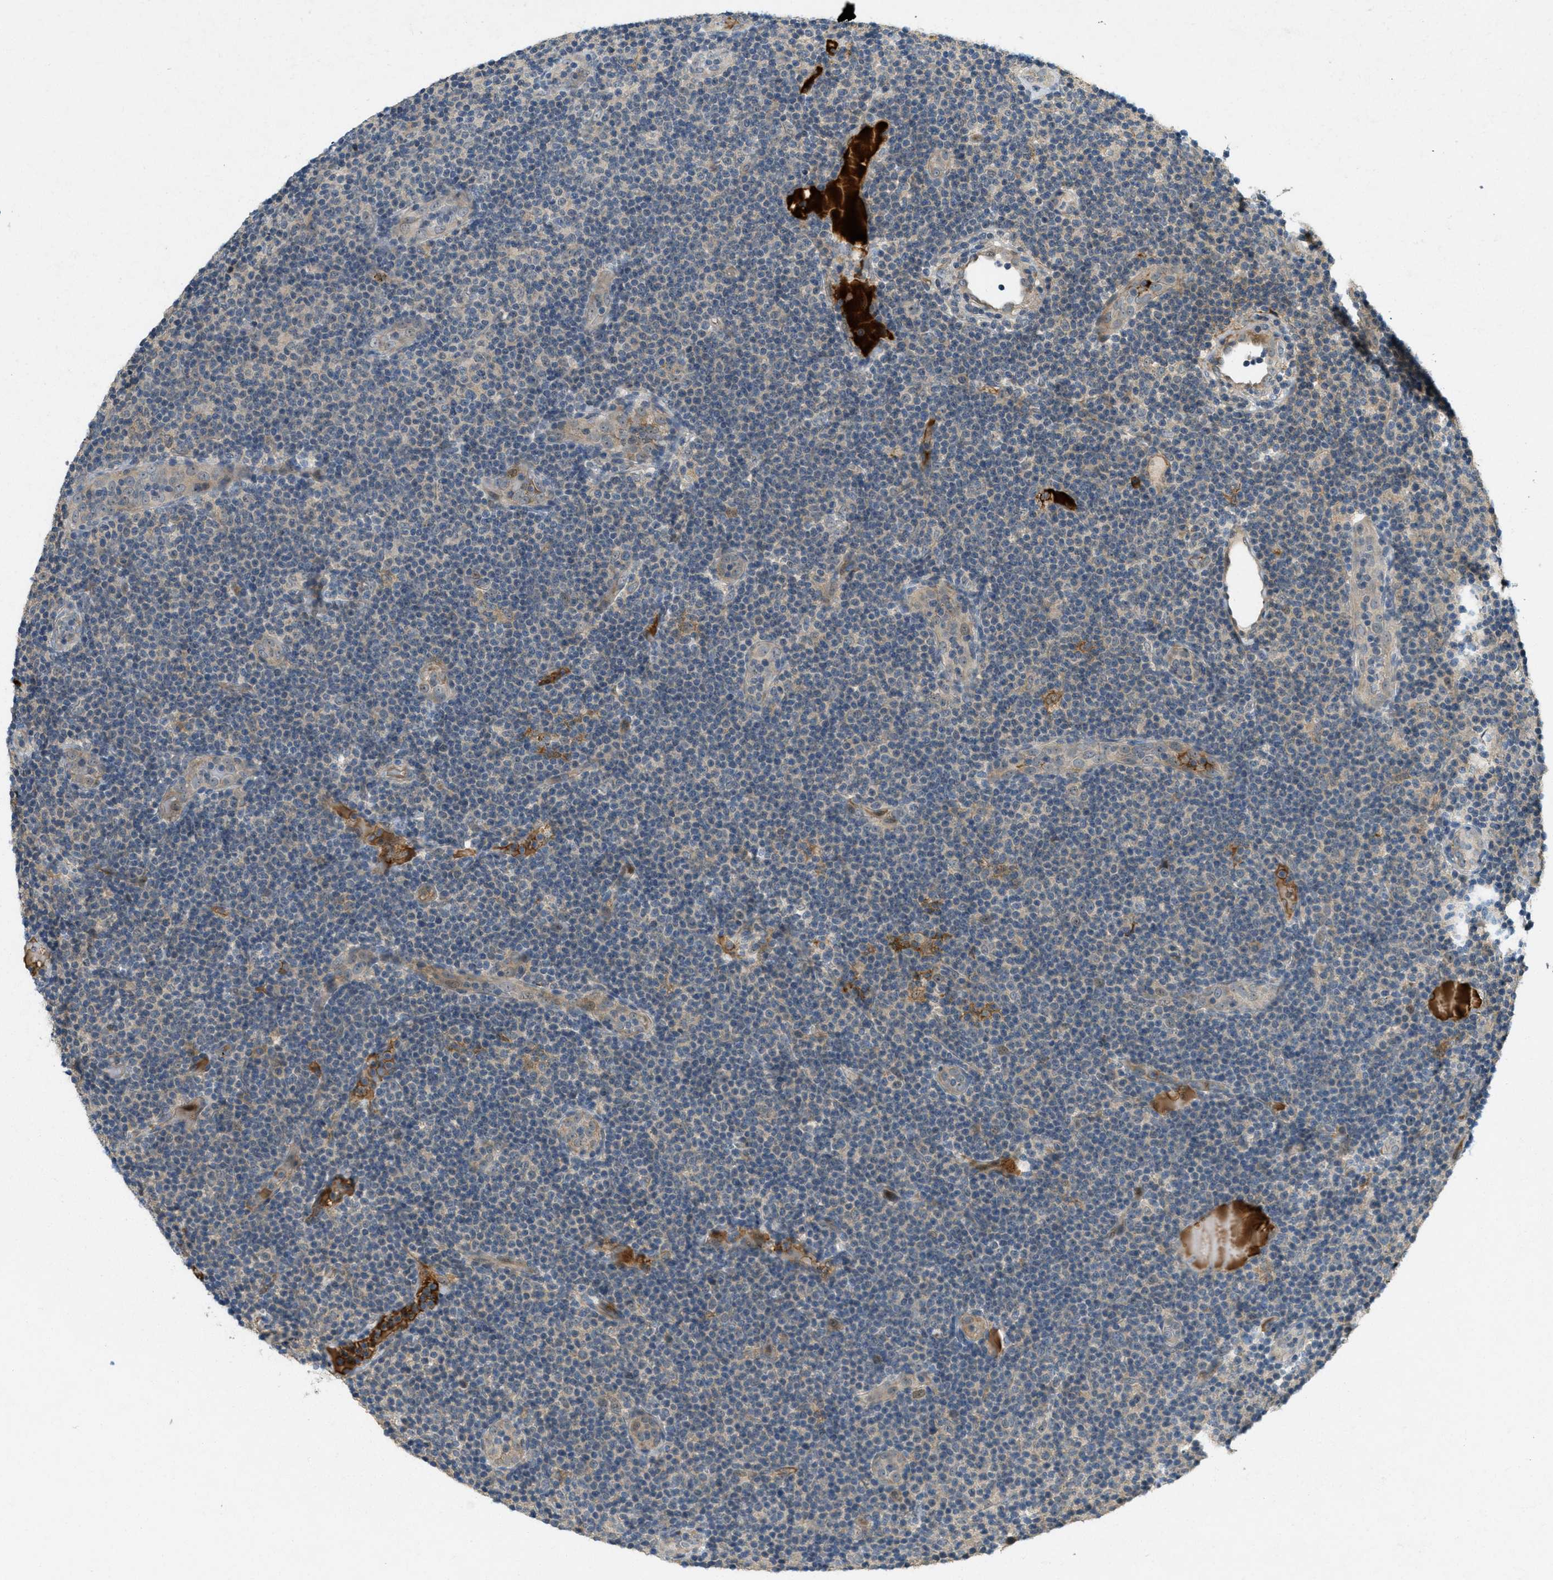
{"staining": {"intensity": "negative", "quantity": "none", "location": "none"}, "tissue": "lymphoma", "cell_type": "Tumor cells", "image_type": "cancer", "snomed": [{"axis": "morphology", "description": "Malignant lymphoma, non-Hodgkin's type, Low grade"}, {"axis": "topography", "description": "Lymph node"}], "caption": "Image shows no significant protein positivity in tumor cells of lymphoma.", "gene": "STK11", "patient": {"sex": "male", "age": 83}}